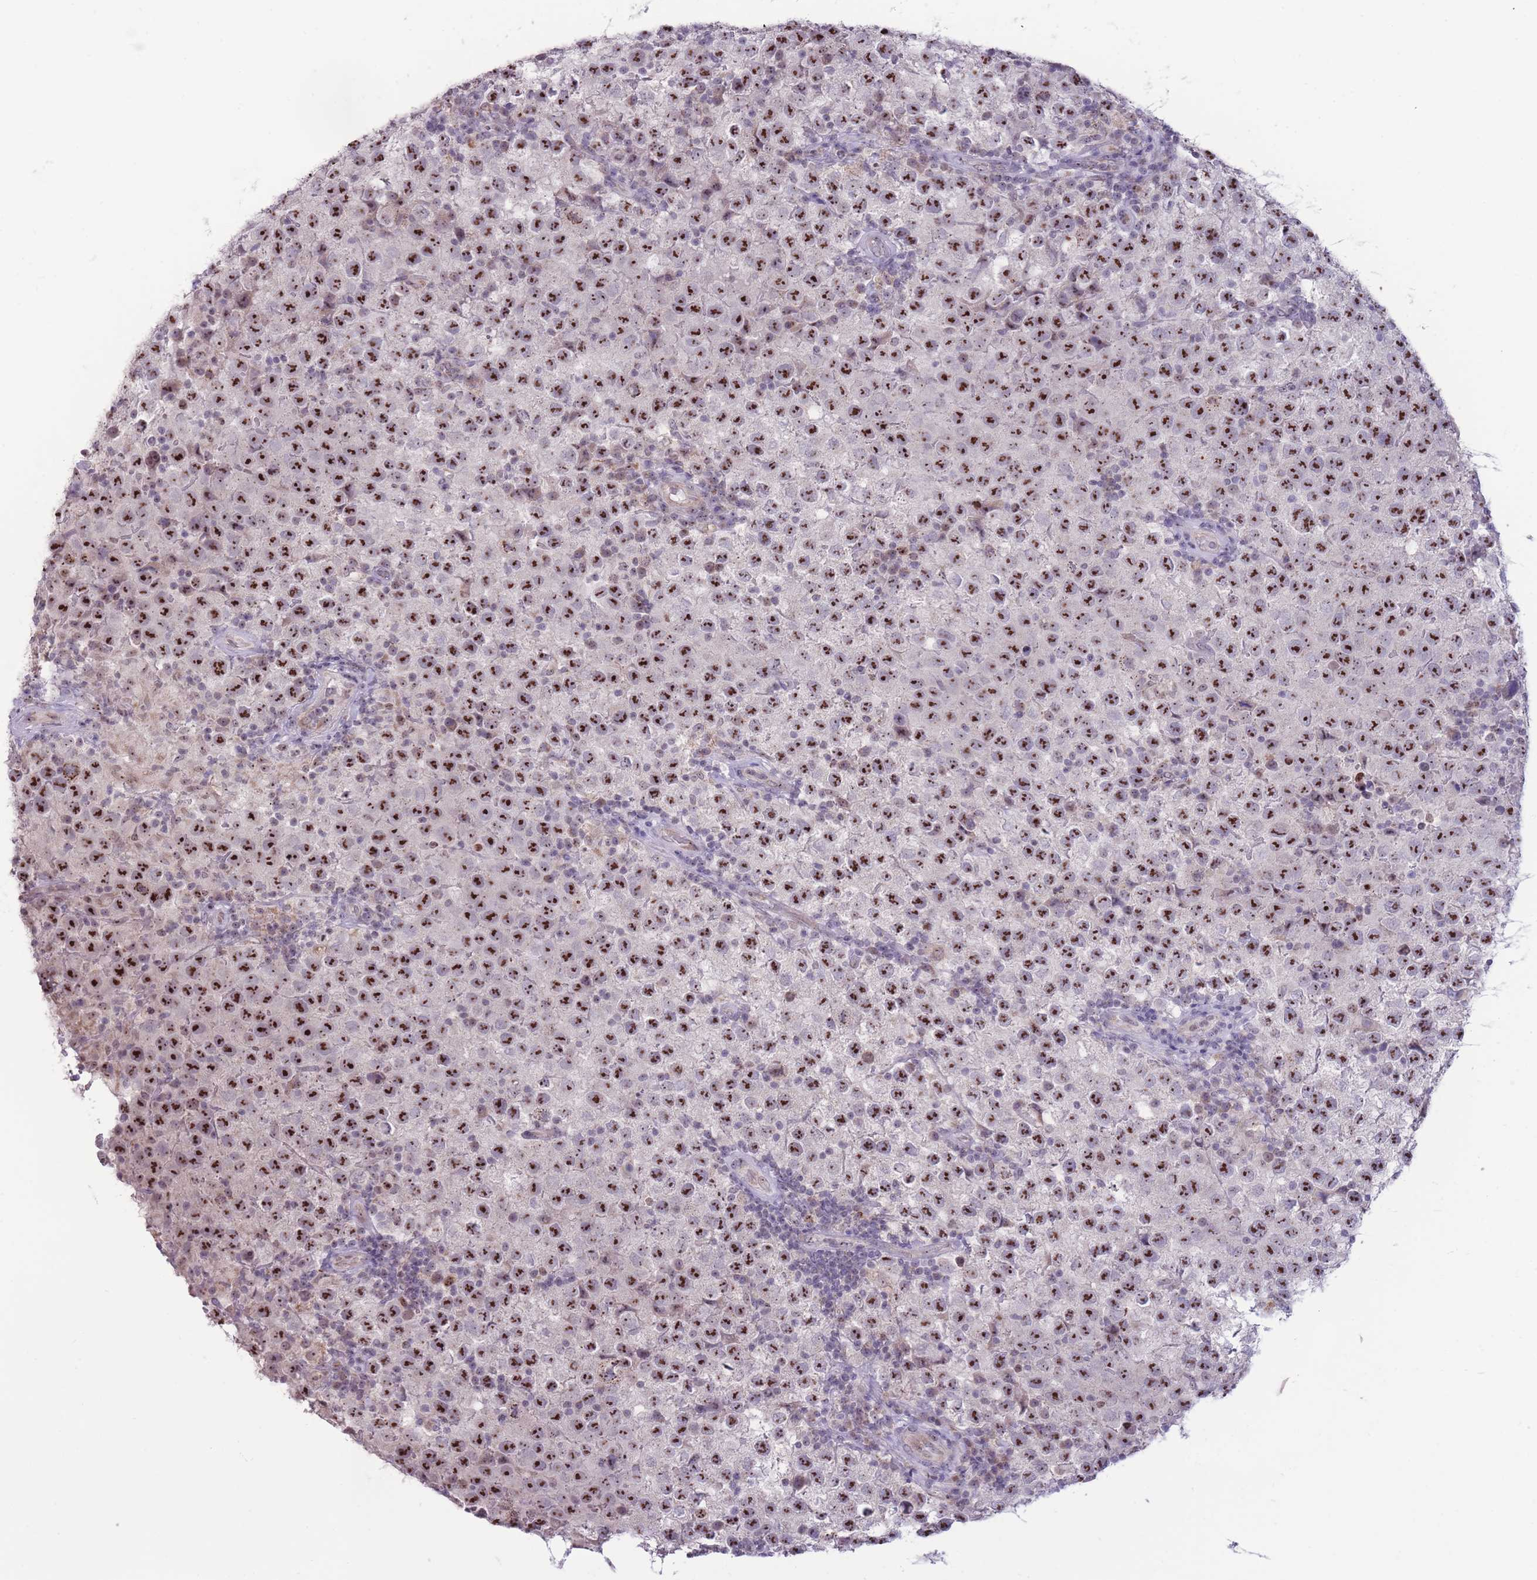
{"staining": {"intensity": "strong", "quantity": ">75%", "location": "nuclear"}, "tissue": "testis cancer", "cell_type": "Tumor cells", "image_type": "cancer", "snomed": [{"axis": "morphology", "description": "Seminoma, NOS"}, {"axis": "morphology", "description": "Carcinoma, Embryonal, NOS"}, {"axis": "topography", "description": "Testis"}], "caption": "Testis cancer tissue displays strong nuclear expression in approximately >75% of tumor cells, visualized by immunohistochemistry. (brown staining indicates protein expression, while blue staining denotes nuclei).", "gene": "MCIDAS", "patient": {"sex": "male", "age": 41}}